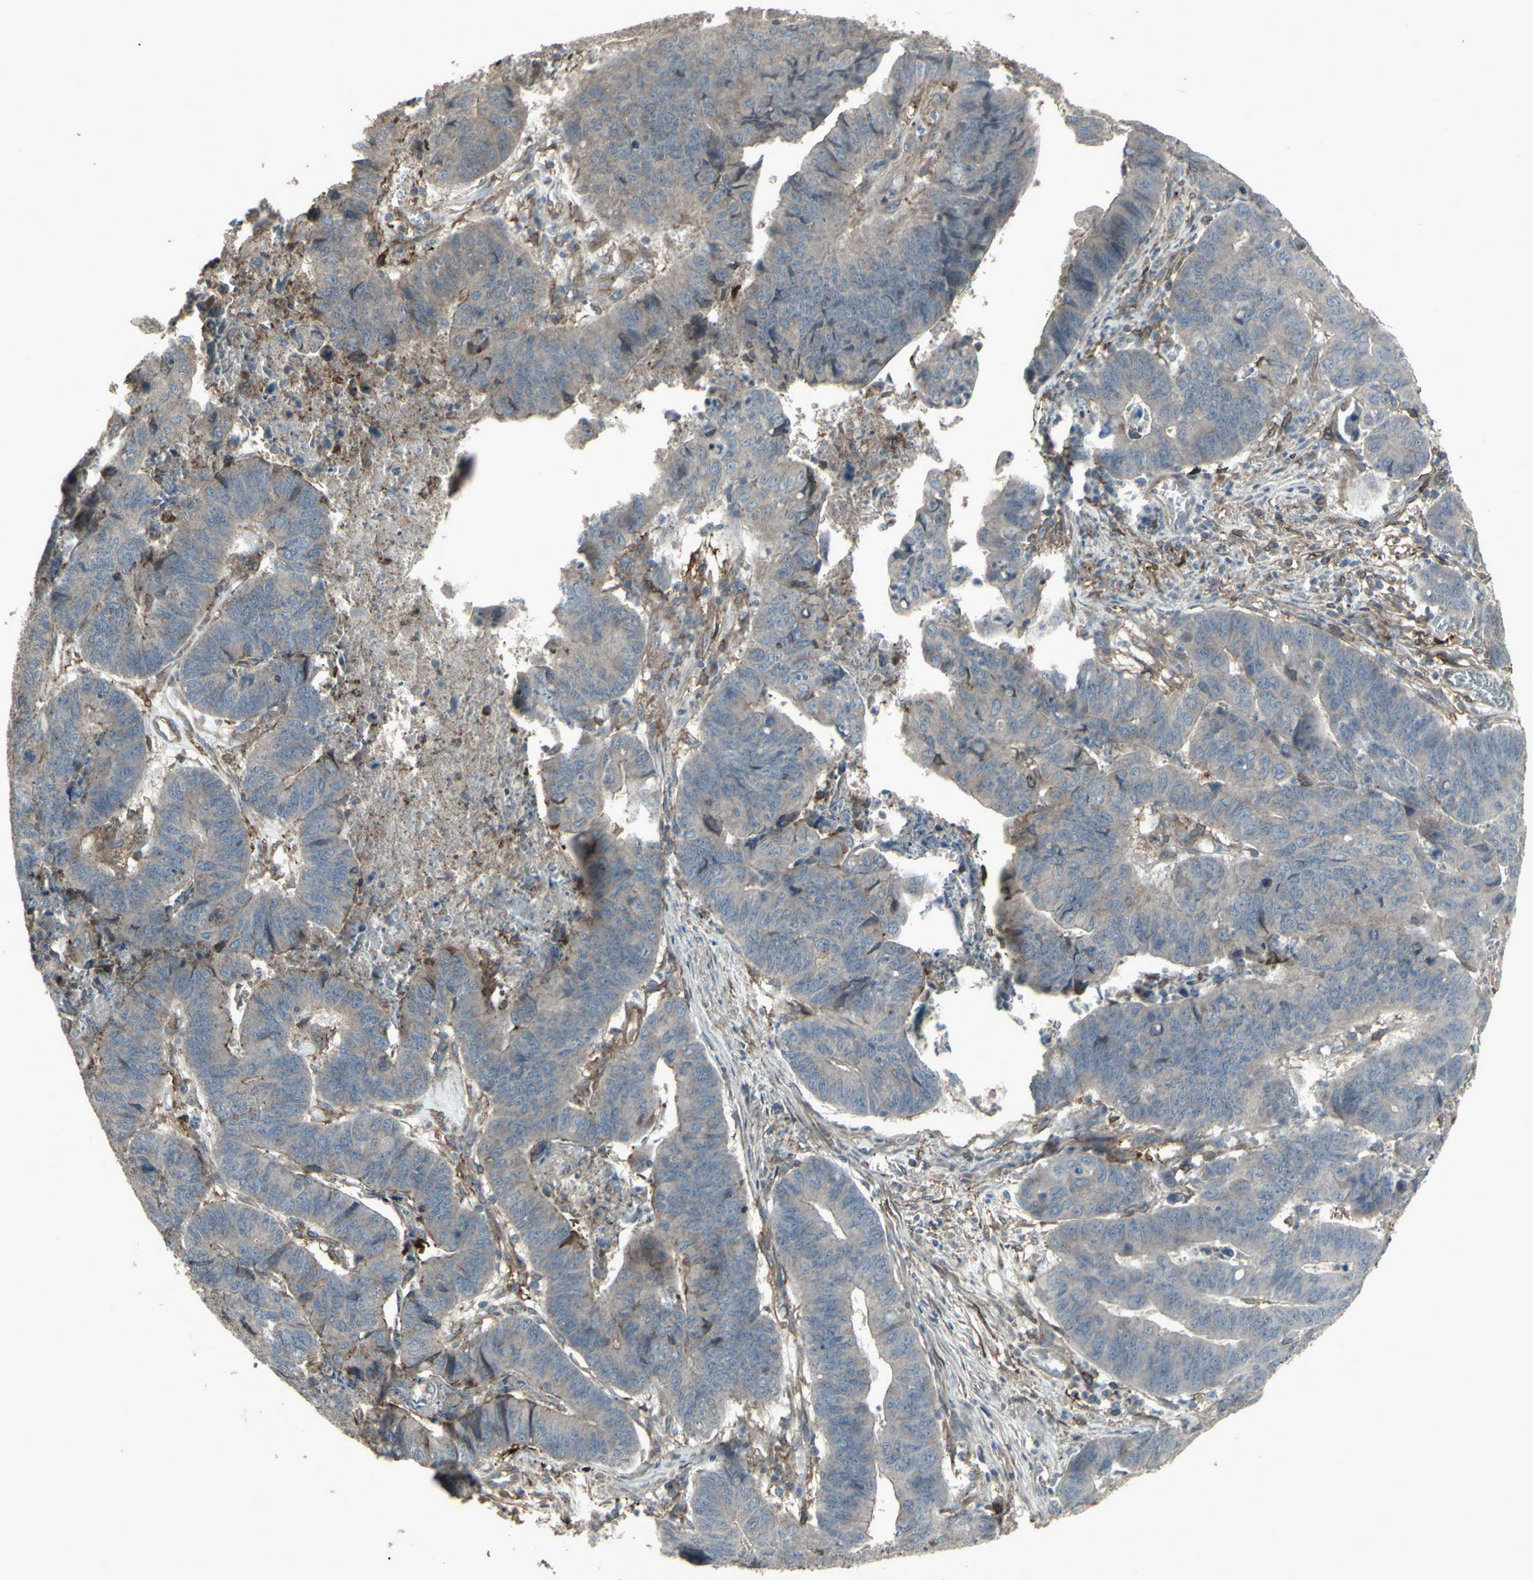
{"staining": {"intensity": "weak", "quantity": ">75%", "location": "cytoplasmic/membranous"}, "tissue": "stomach cancer", "cell_type": "Tumor cells", "image_type": "cancer", "snomed": [{"axis": "morphology", "description": "Adenocarcinoma, NOS"}, {"axis": "topography", "description": "Stomach, lower"}], "caption": "A brown stain shows weak cytoplasmic/membranous staining of a protein in stomach cancer (adenocarcinoma) tumor cells.", "gene": "SMO", "patient": {"sex": "male", "age": 77}}